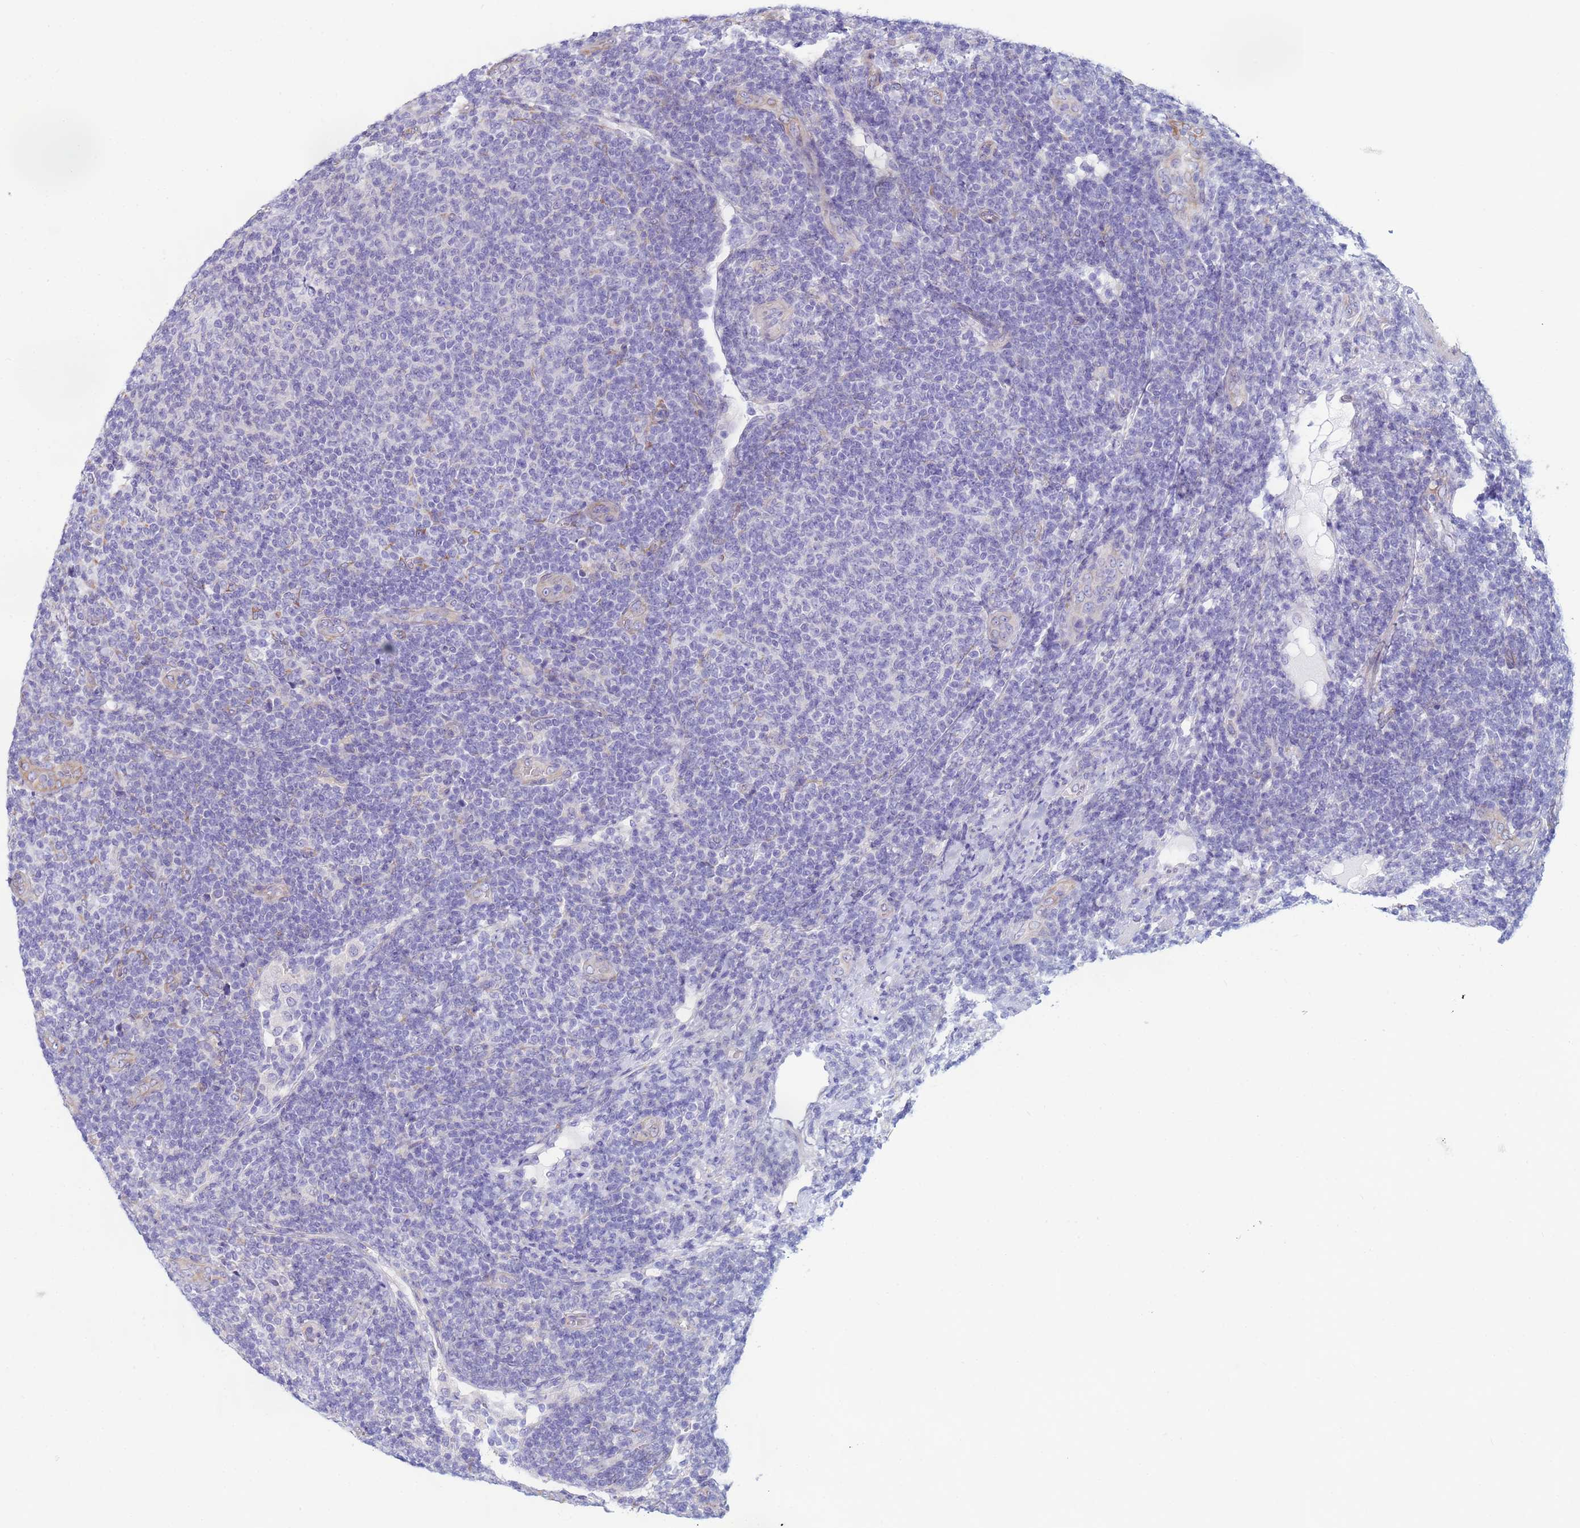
{"staining": {"intensity": "negative", "quantity": "none", "location": "none"}, "tissue": "lymphoma", "cell_type": "Tumor cells", "image_type": "cancer", "snomed": [{"axis": "morphology", "description": "Malignant lymphoma, non-Hodgkin's type, Low grade"}, {"axis": "topography", "description": "Lymph node"}], "caption": "Tumor cells are negative for brown protein staining in malignant lymphoma, non-Hodgkin's type (low-grade).", "gene": "TRPC6", "patient": {"sex": "male", "age": 66}}